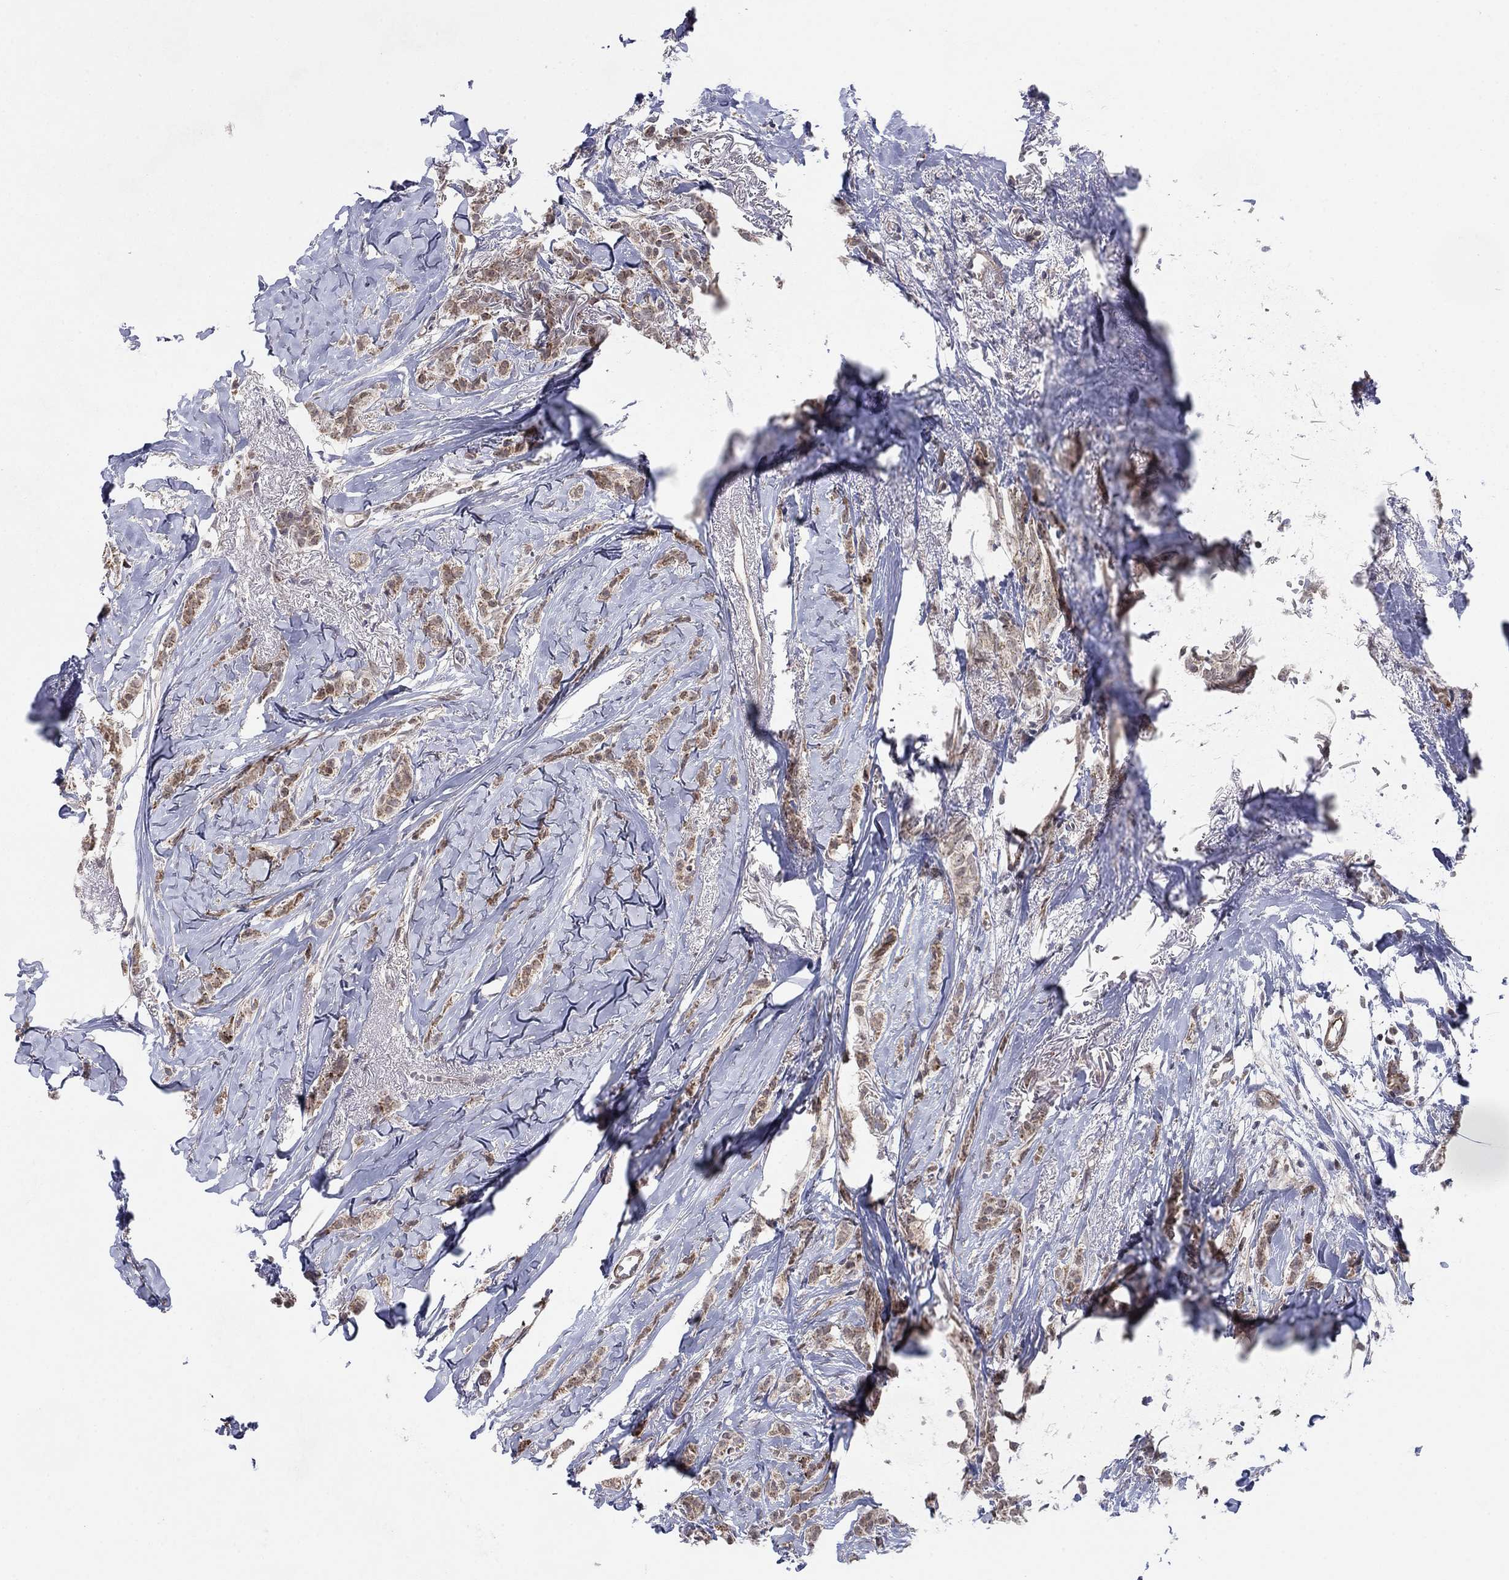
{"staining": {"intensity": "moderate", "quantity": ">75%", "location": "cytoplasmic/membranous"}, "tissue": "breast cancer", "cell_type": "Tumor cells", "image_type": "cancer", "snomed": [{"axis": "morphology", "description": "Duct carcinoma"}, {"axis": "topography", "description": "Breast"}], "caption": "This image shows immunohistochemistry (IHC) staining of human invasive ductal carcinoma (breast), with medium moderate cytoplasmic/membranous expression in approximately >75% of tumor cells.", "gene": "ZNF395", "patient": {"sex": "female", "age": 85}}